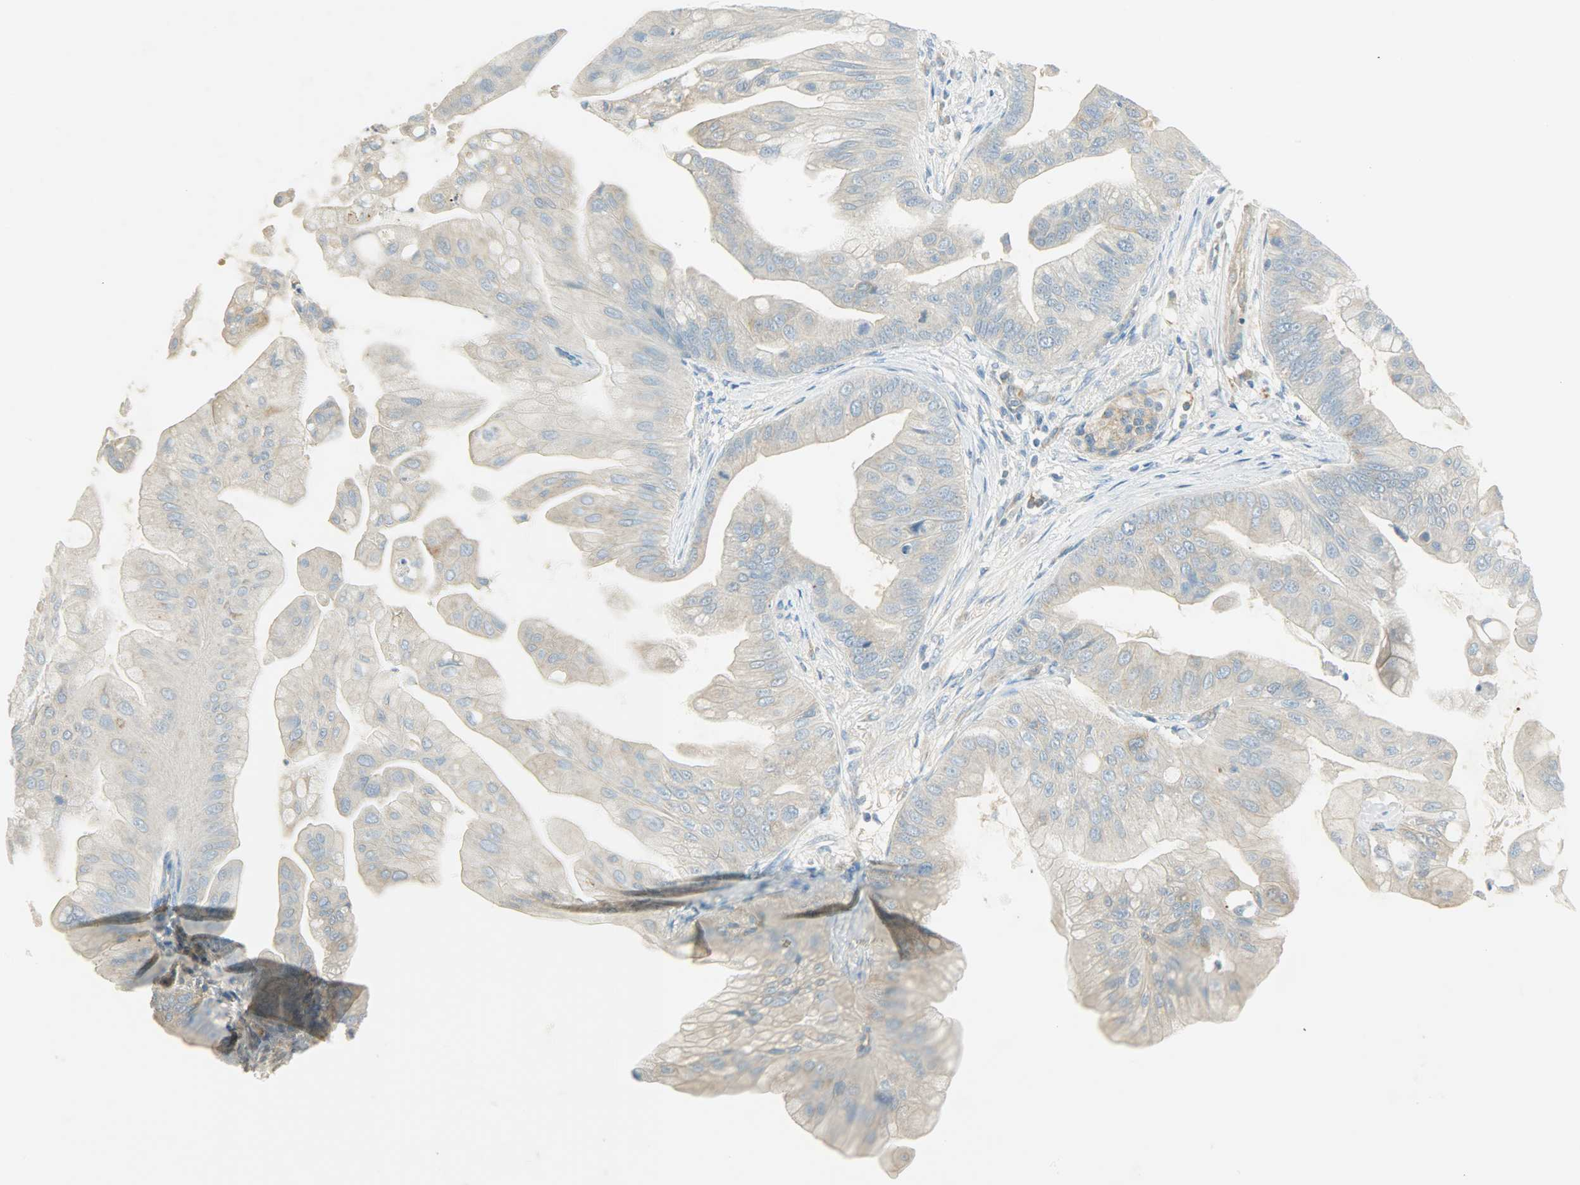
{"staining": {"intensity": "weak", "quantity": "25%-75%", "location": "cytoplasmic/membranous"}, "tissue": "pancreatic cancer", "cell_type": "Tumor cells", "image_type": "cancer", "snomed": [{"axis": "morphology", "description": "Adenocarcinoma, NOS"}, {"axis": "topography", "description": "Pancreas"}], "caption": "This photomicrograph exhibits immunohistochemistry (IHC) staining of human pancreatic cancer (adenocarcinoma), with low weak cytoplasmic/membranous expression in about 25%-75% of tumor cells.", "gene": "TSC22D2", "patient": {"sex": "female", "age": 75}}